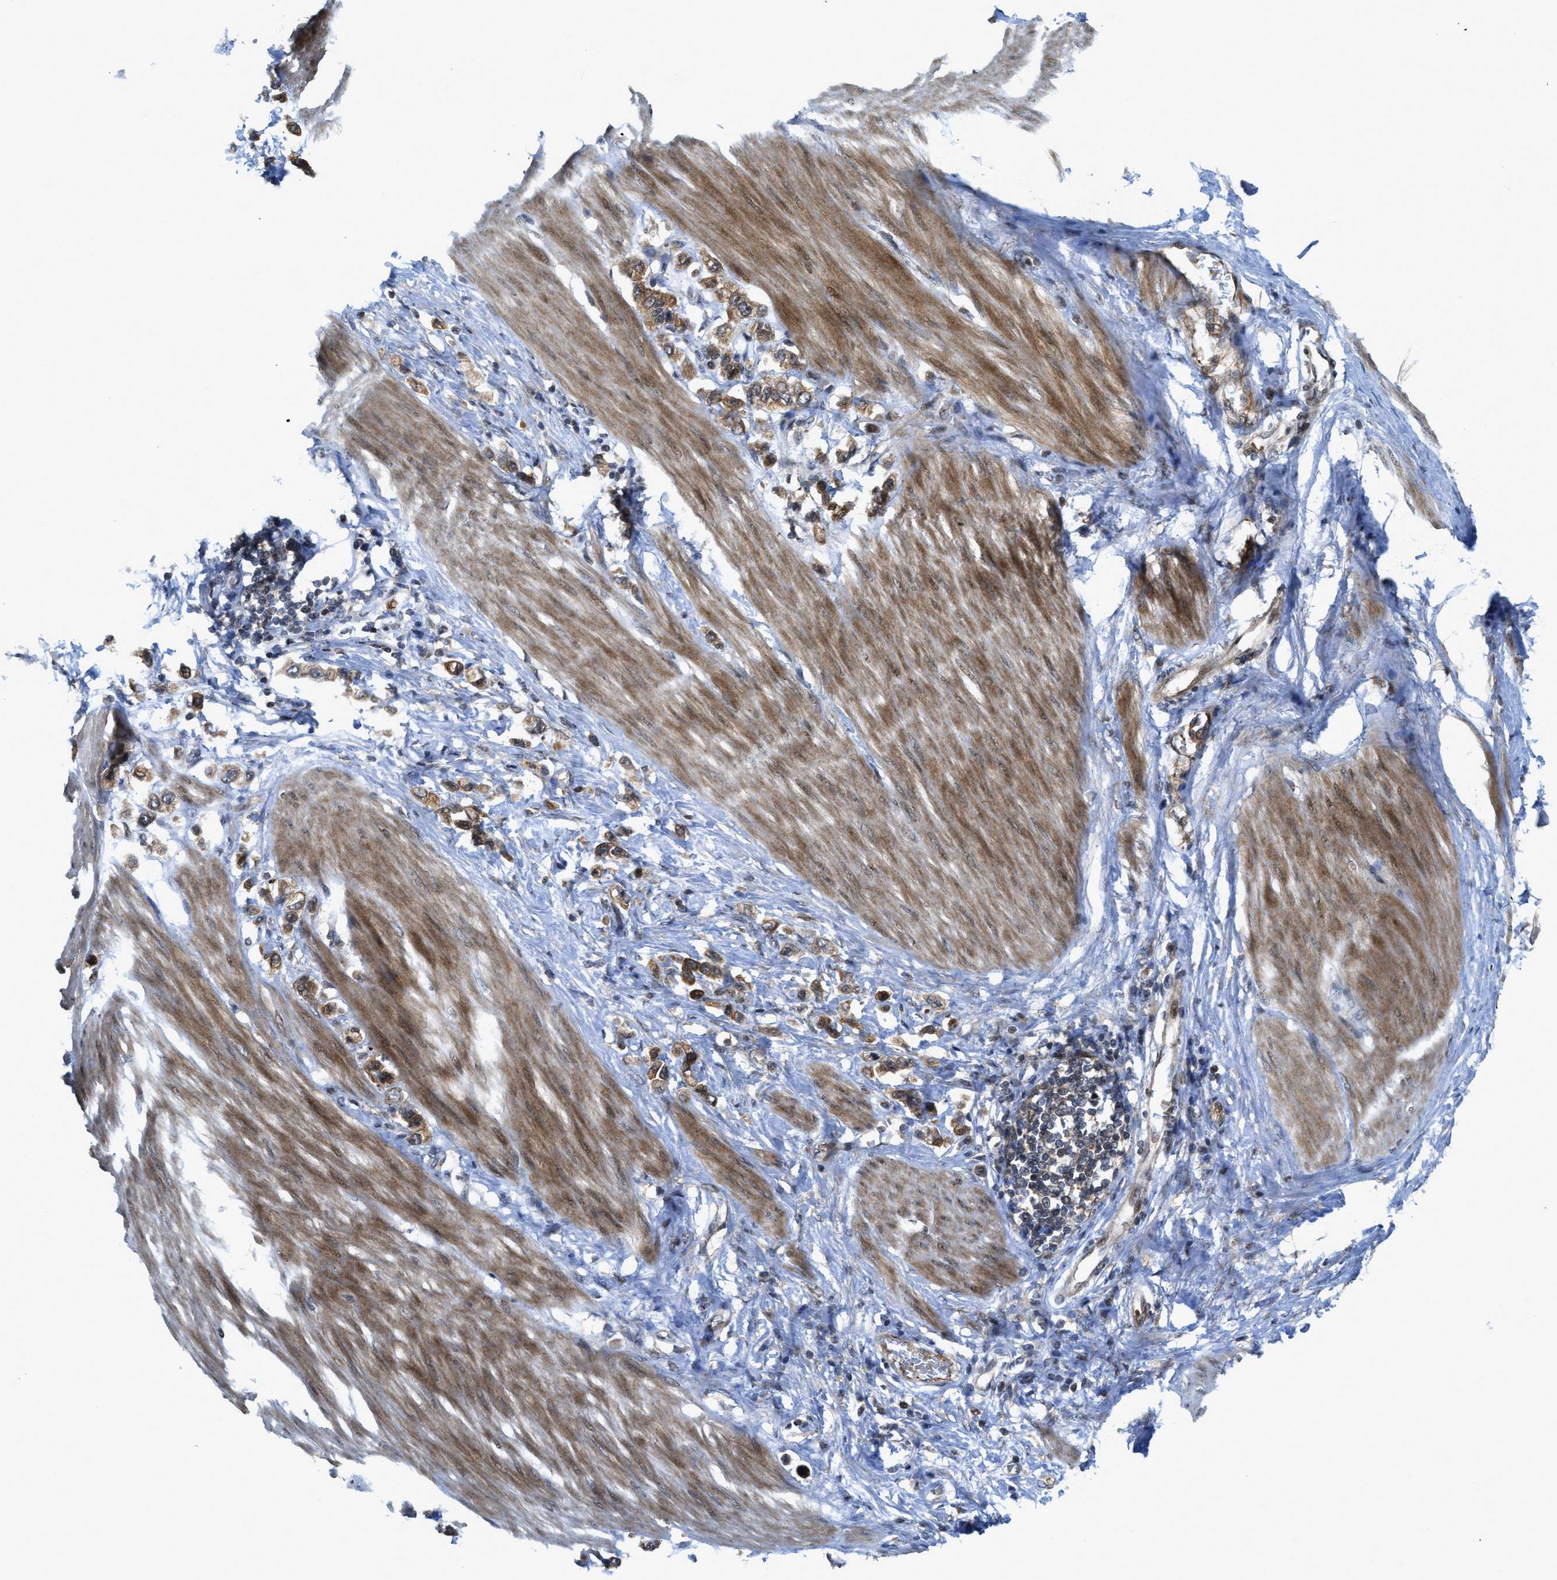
{"staining": {"intensity": "moderate", "quantity": ">75%", "location": "cytoplasmic/membranous"}, "tissue": "stomach cancer", "cell_type": "Tumor cells", "image_type": "cancer", "snomed": [{"axis": "morphology", "description": "Adenocarcinoma, NOS"}, {"axis": "topography", "description": "Stomach"}], "caption": "Tumor cells display moderate cytoplasmic/membranous expression in about >75% of cells in stomach cancer (adenocarcinoma). (brown staining indicates protein expression, while blue staining denotes nuclei).", "gene": "DNAJC28", "patient": {"sex": "female", "age": 65}}